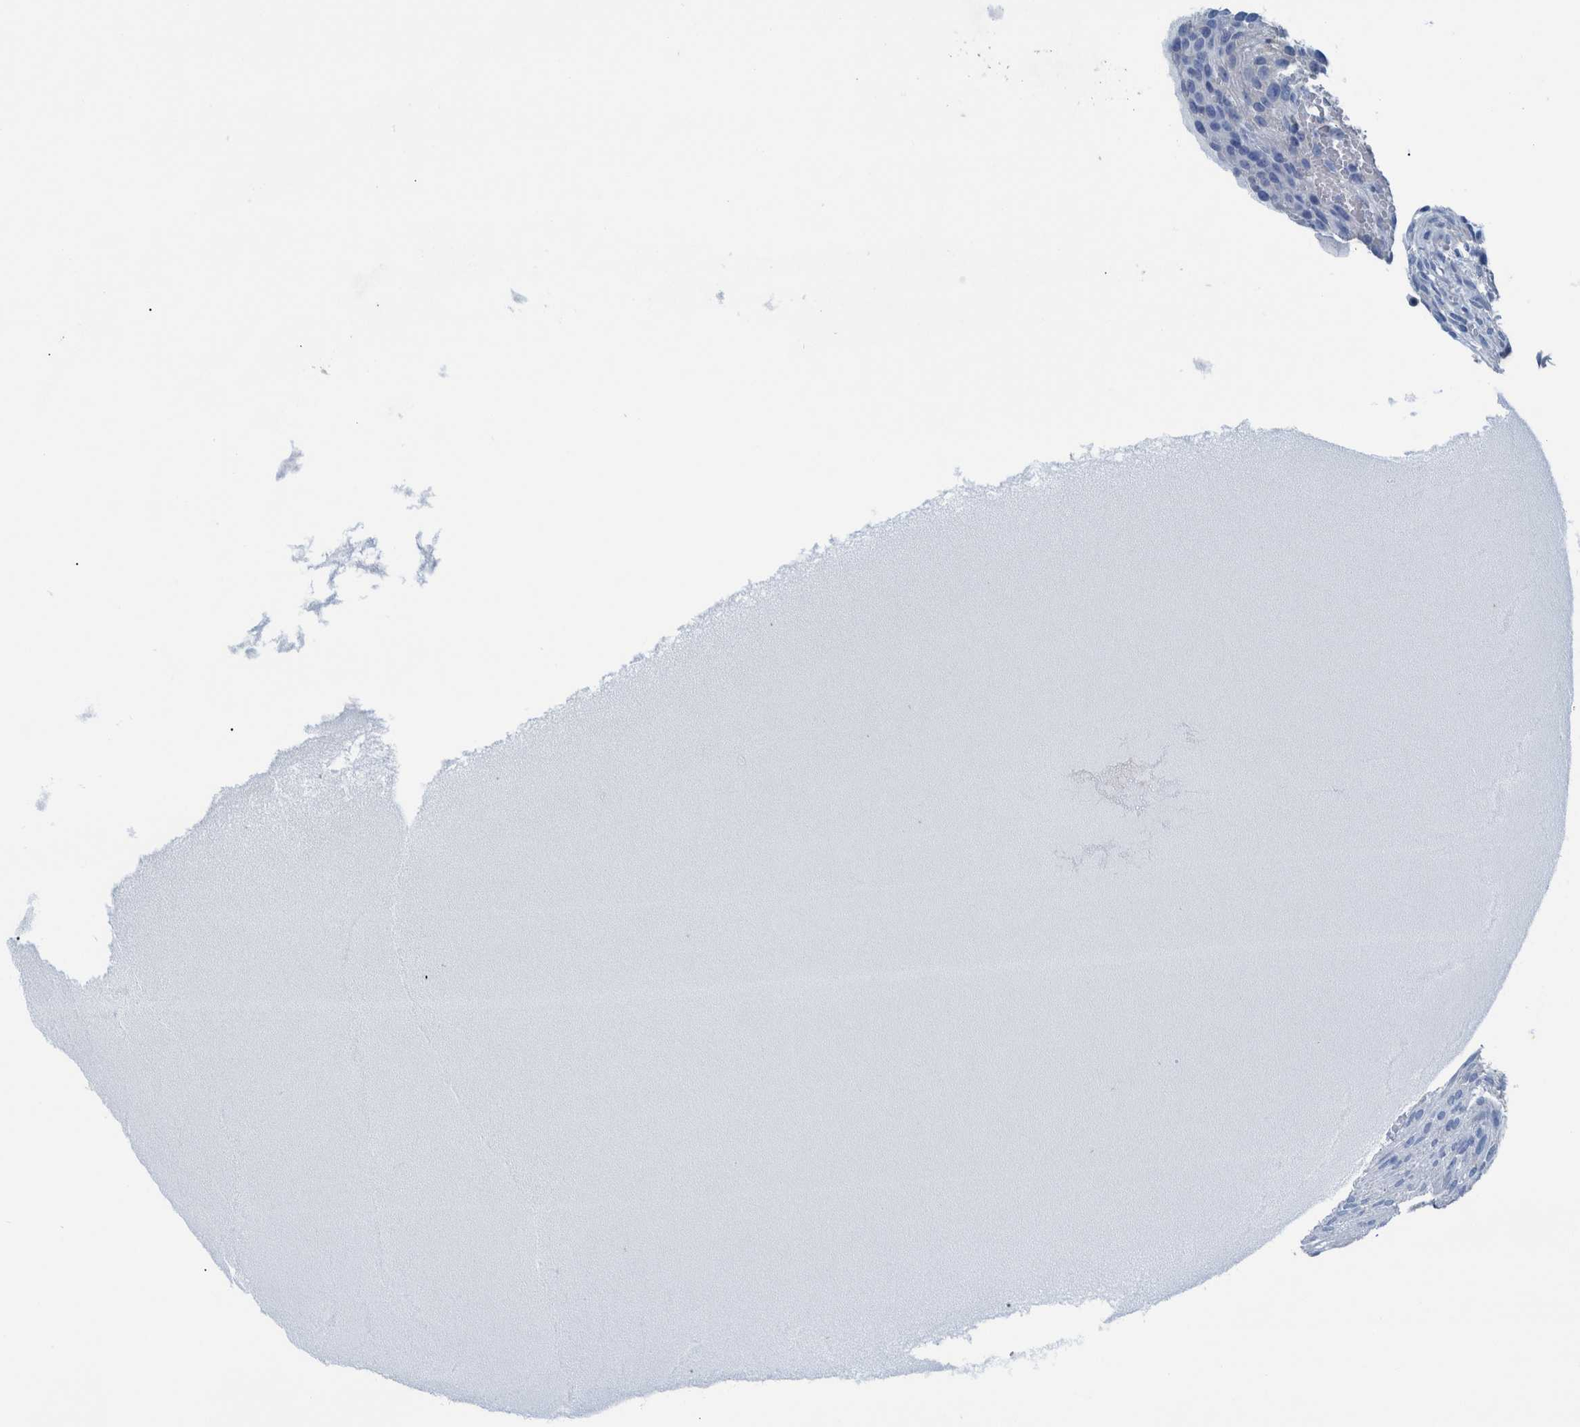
{"staining": {"intensity": "negative", "quantity": "none", "location": "none"}, "tissue": "ovary", "cell_type": "Follicle cells", "image_type": "normal", "snomed": [{"axis": "morphology", "description": "Normal tissue, NOS"}, {"axis": "topography", "description": "Ovary"}], "caption": "Photomicrograph shows no protein positivity in follicle cells of normal ovary. Nuclei are stained in blue.", "gene": "IDO1", "patient": {"sex": "female", "age": 33}}